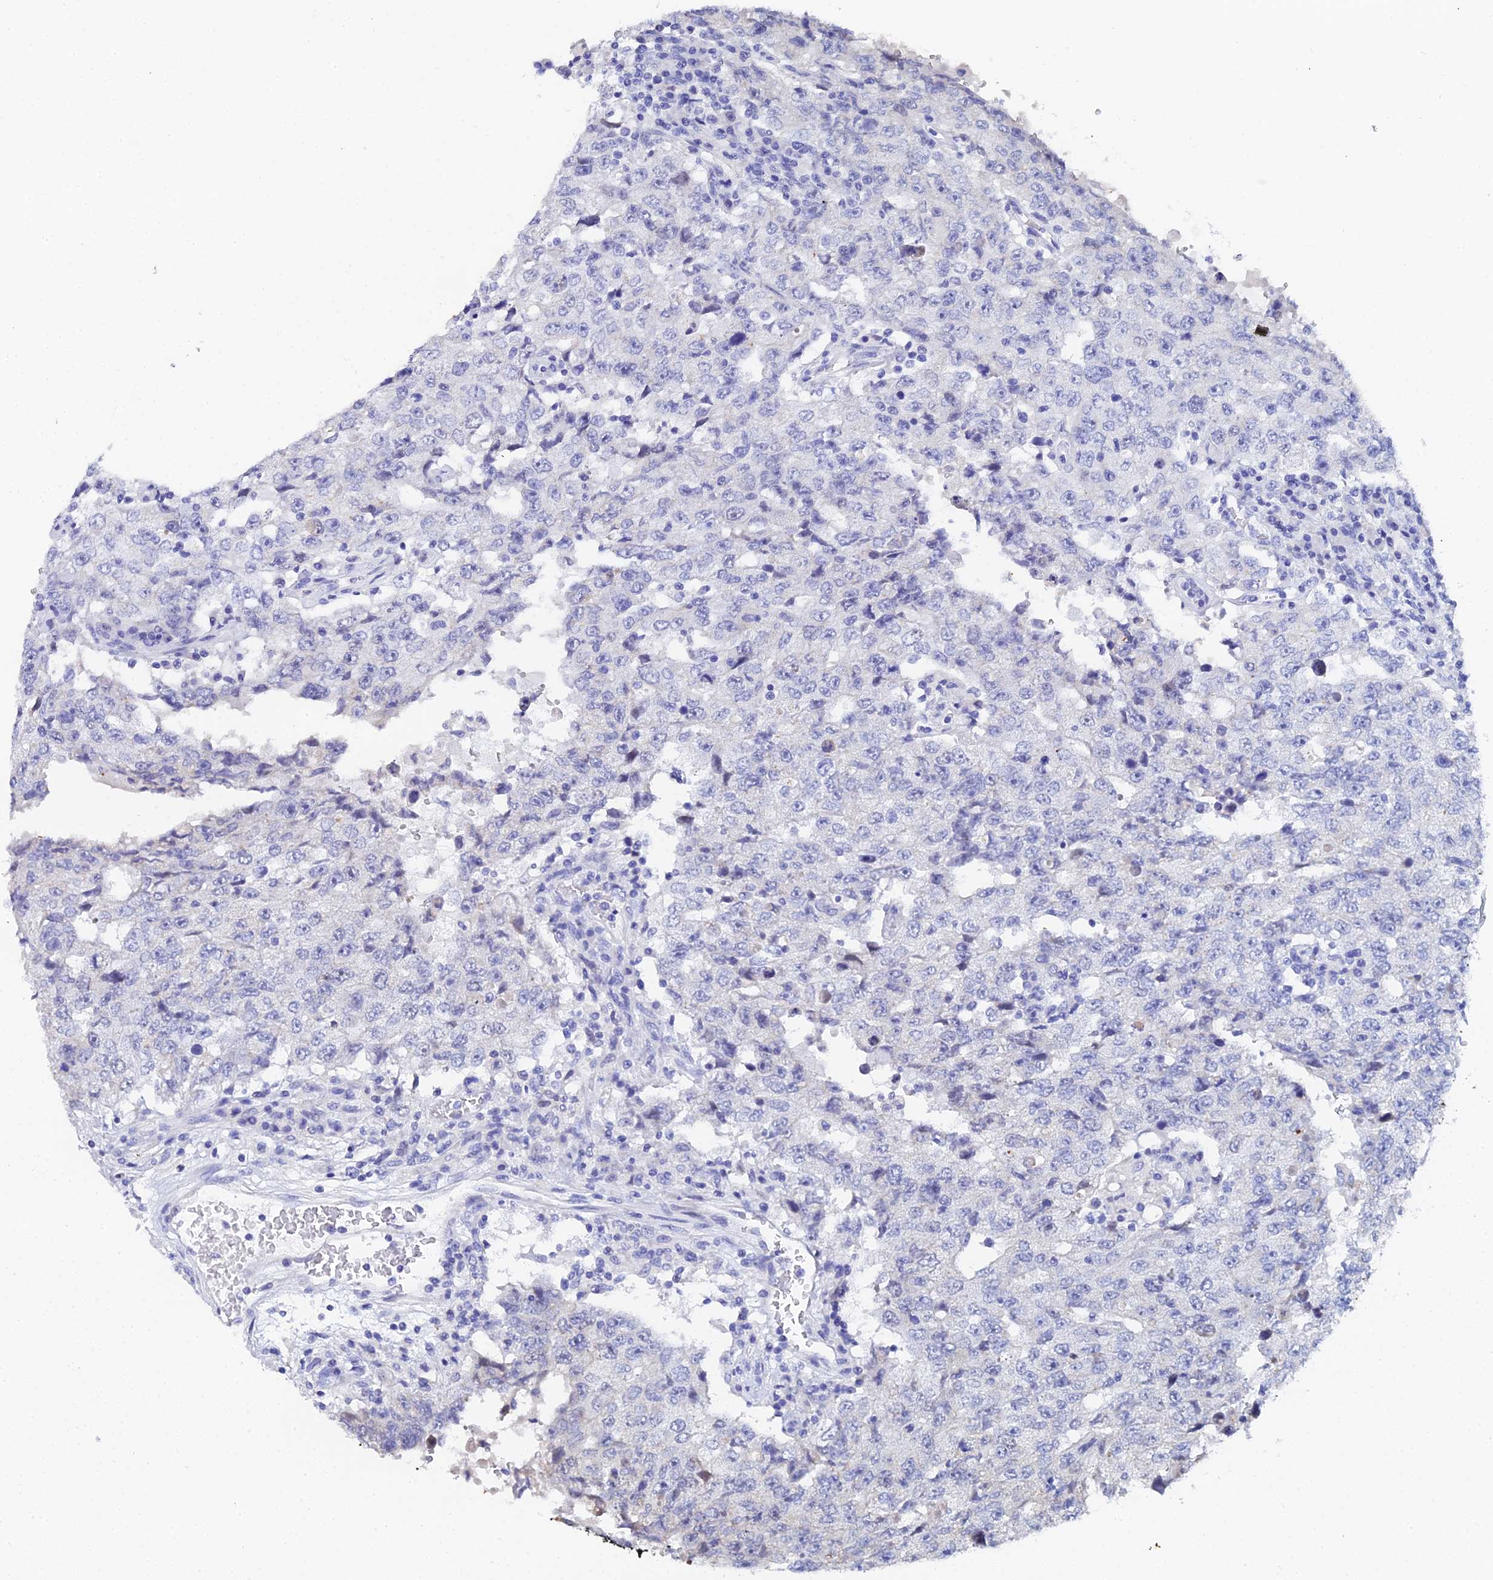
{"staining": {"intensity": "negative", "quantity": "none", "location": "none"}, "tissue": "testis cancer", "cell_type": "Tumor cells", "image_type": "cancer", "snomed": [{"axis": "morphology", "description": "Carcinoma, Embryonal, NOS"}, {"axis": "topography", "description": "Testis"}], "caption": "An immunohistochemistry (IHC) micrograph of testis cancer is shown. There is no staining in tumor cells of testis cancer.", "gene": "OCM", "patient": {"sex": "male", "age": 26}}